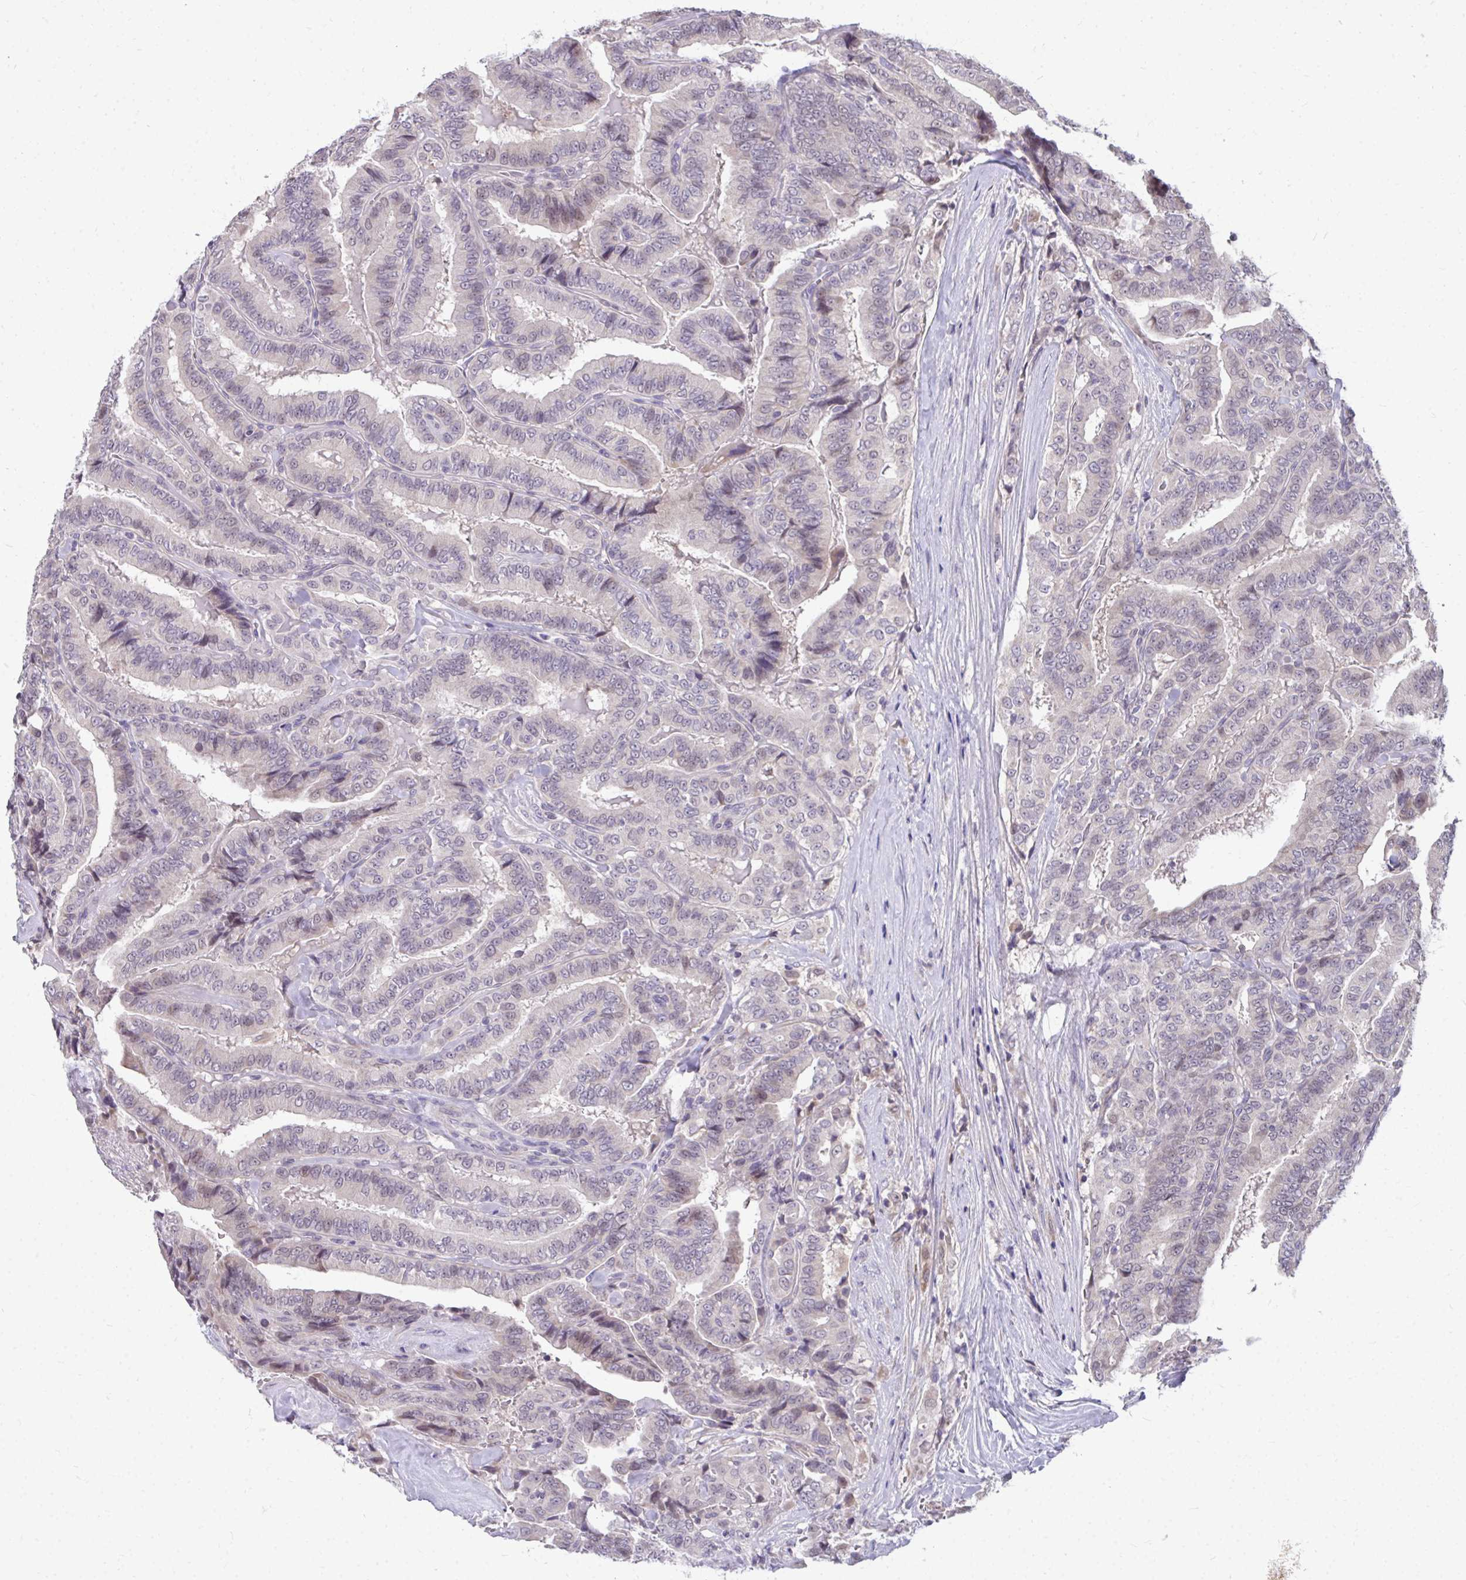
{"staining": {"intensity": "negative", "quantity": "none", "location": "none"}, "tissue": "thyroid cancer", "cell_type": "Tumor cells", "image_type": "cancer", "snomed": [{"axis": "morphology", "description": "Papillary adenocarcinoma, NOS"}, {"axis": "topography", "description": "Thyroid gland"}], "caption": "Photomicrograph shows no significant protein positivity in tumor cells of thyroid cancer (papillary adenocarcinoma). The staining is performed using DAB (3,3'-diaminobenzidine) brown chromogen with nuclei counter-stained in using hematoxylin.", "gene": "MROH8", "patient": {"sex": "male", "age": 61}}